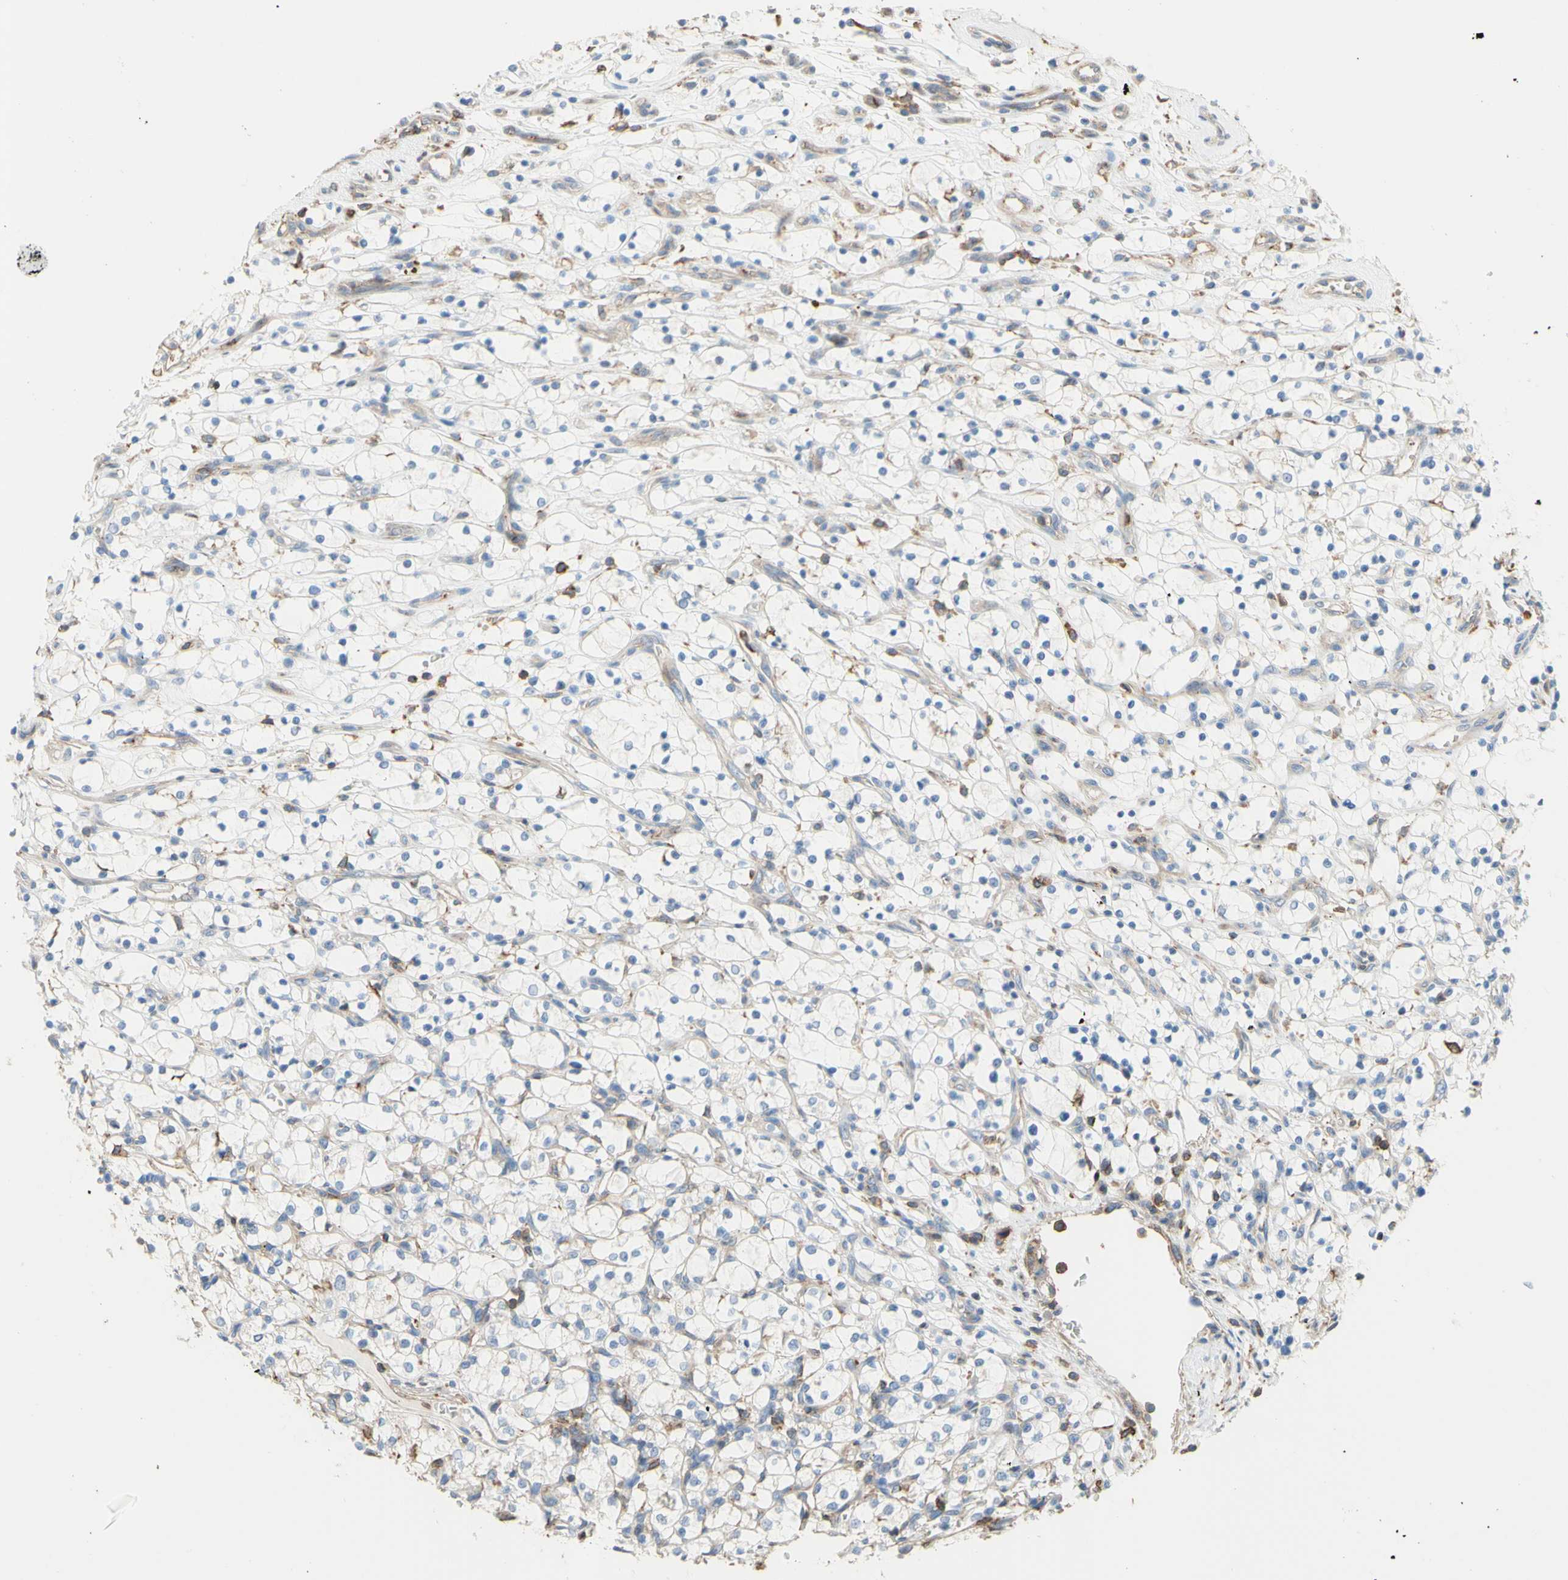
{"staining": {"intensity": "negative", "quantity": "none", "location": "none"}, "tissue": "renal cancer", "cell_type": "Tumor cells", "image_type": "cancer", "snomed": [{"axis": "morphology", "description": "Adenocarcinoma, NOS"}, {"axis": "topography", "description": "Kidney"}], "caption": "Protein analysis of adenocarcinoma (renal) displays no significant expression in tumor cells.", "gene": "SEMA4C", "patient": {"sex": "female", "age": 69}}